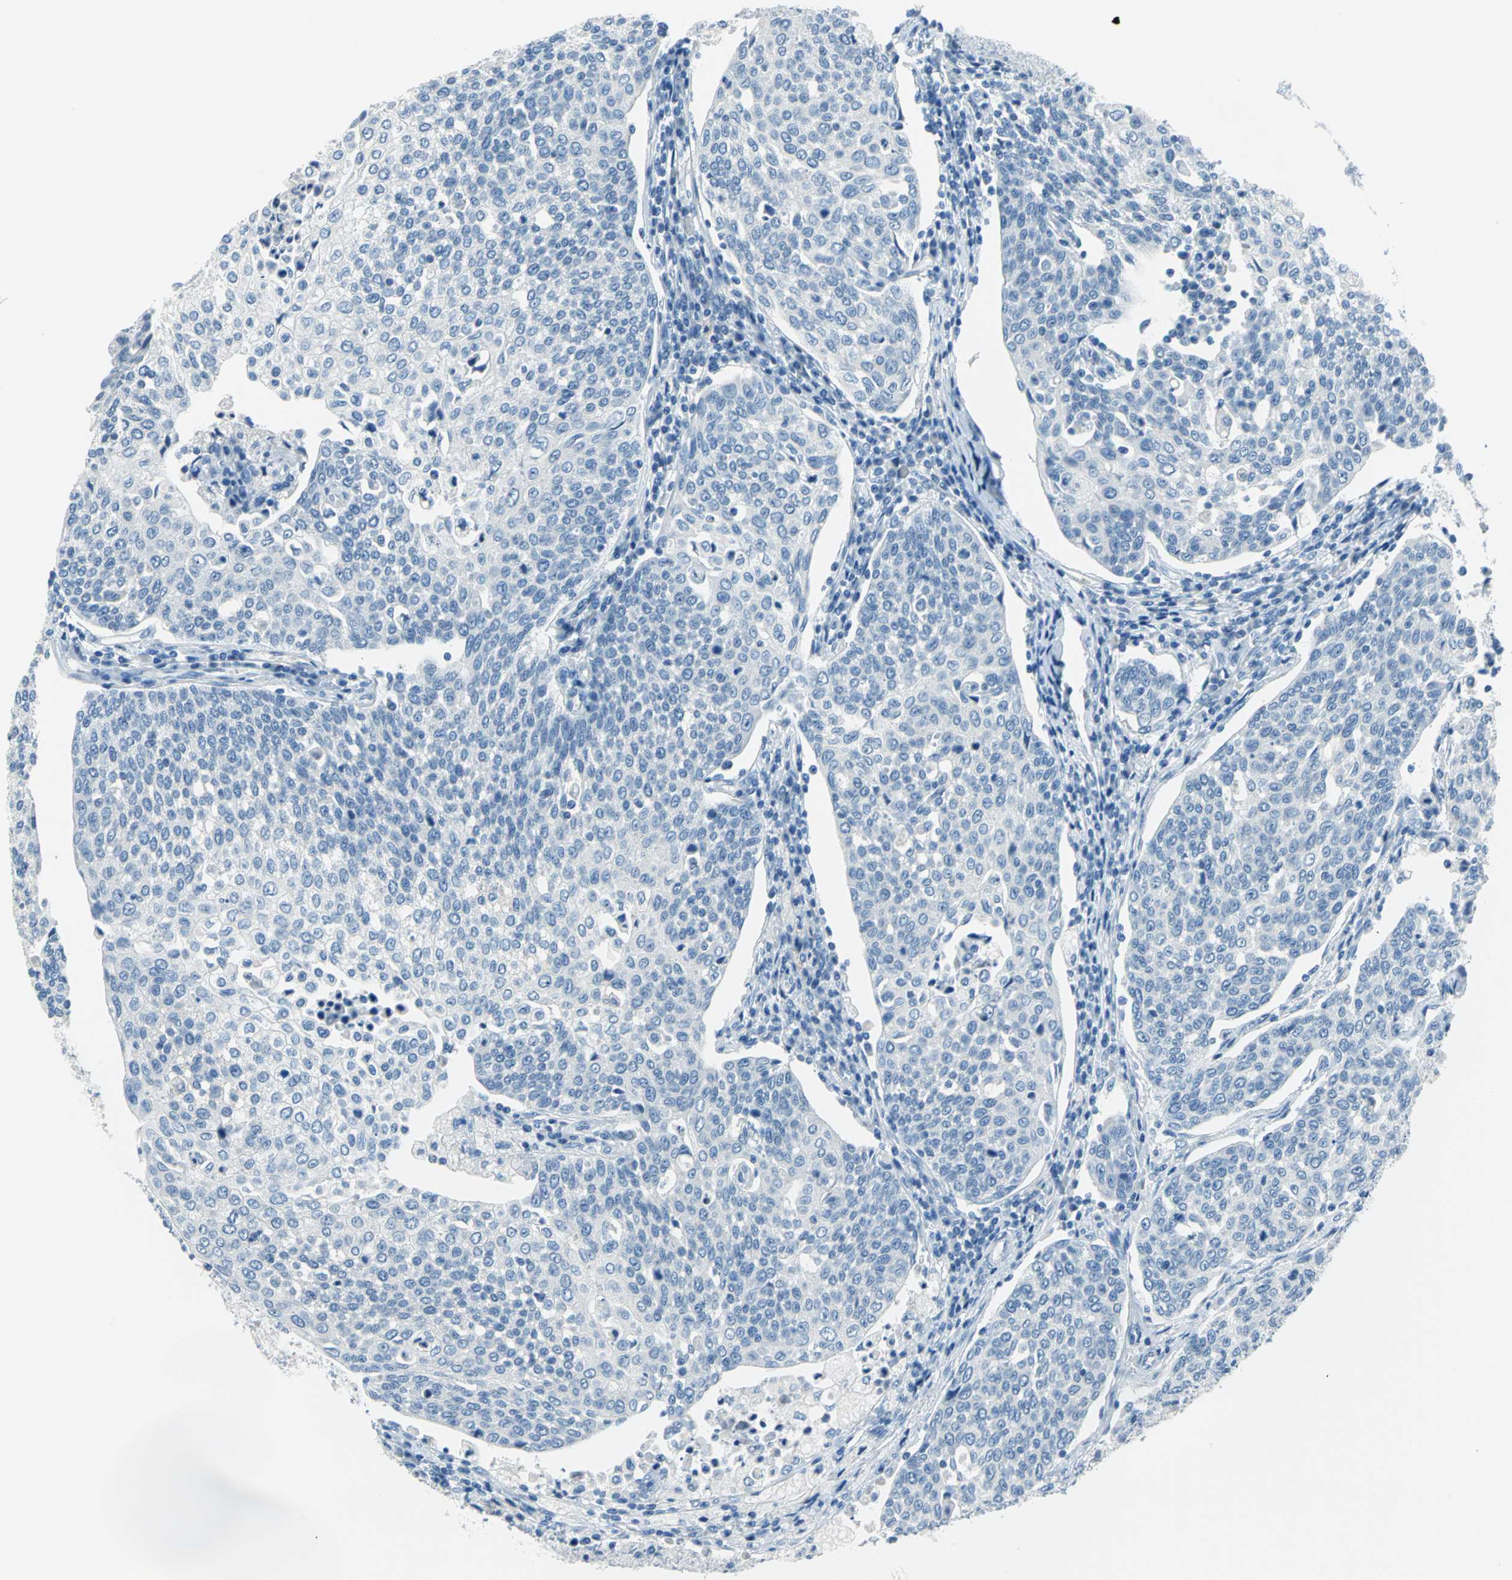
{"staining": {"intensity": "negative", "quantity": "none", "location": "none"}, "tissue": "cervical cancer", "cell_type": "Tumor cells", "image_type": "cancer", "snomed": [{"axis": "morphology", "description": "Squamous cell carcinoma, NOS"}, {"axis": "topography", "description": "Cervix"}], "caption": "DAB (3,3'-diaminobenzidine) immunohistochemical staining of squamous cell carcinoma (cervical) displays no significant staining in tumor cells.", "gene": "PKLR", "patient": {"sex": "female", "age": 34}}